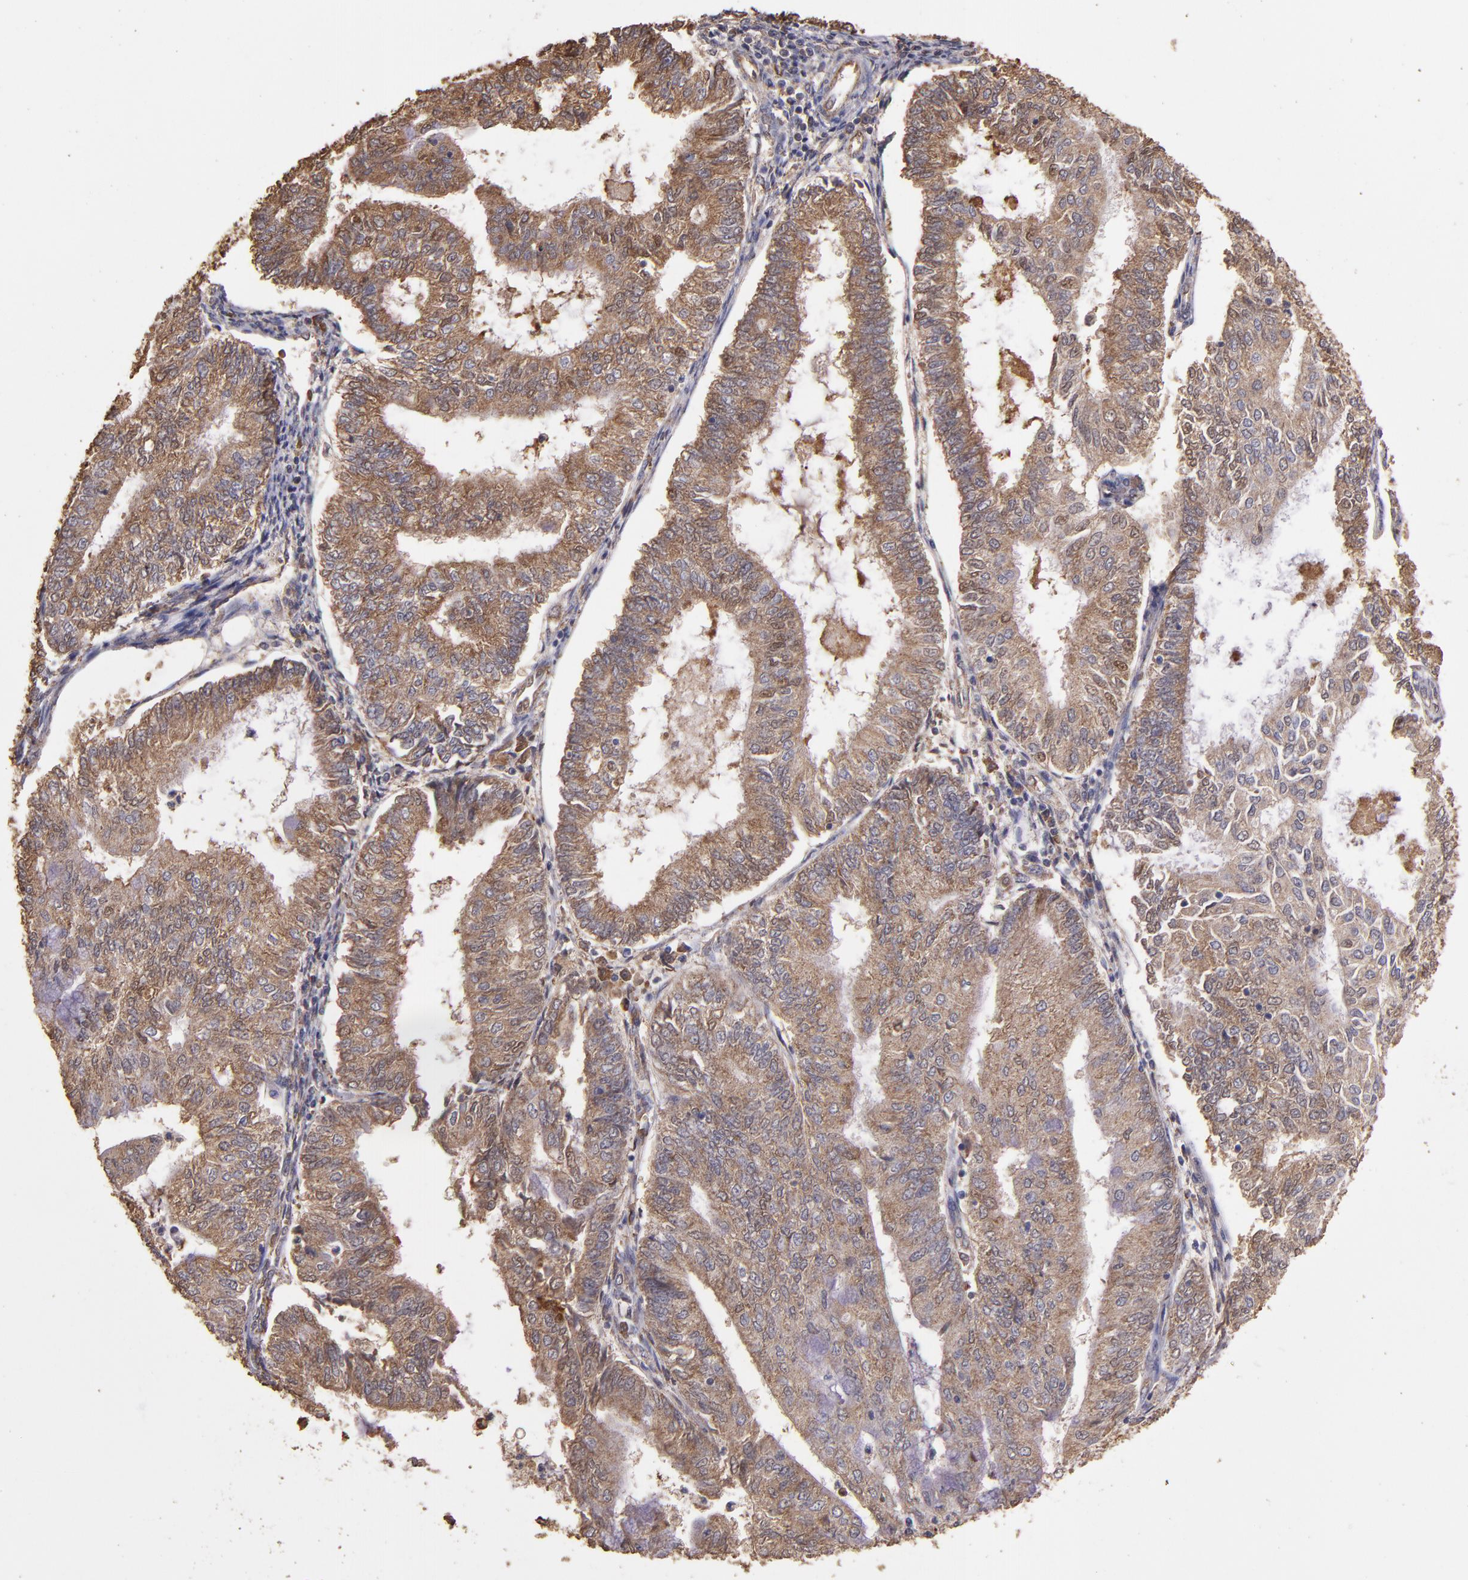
{"staining": {"intensity": "moderate", "quantity": ">75%", "location": "cytoplasmic/membranous"}, "tissue": "endometrial cancer", "cell_type": "Tumor cells", "image_type": "cancer", "snomed": [{"axis": "morphology", "description": "Adenocarcinoma, NOS"}, {"axis": "topography", "description": "Endometrium"}], "caption": "The photomicrograph demonstrates a brown stain indicating the presence of a protein in the cytoplasmic/membranous of tumor cells in endometrial cancer (adenocarcinoma).", "gene": "HECTD1", "patient": {"sex": "female", "age": 59}}